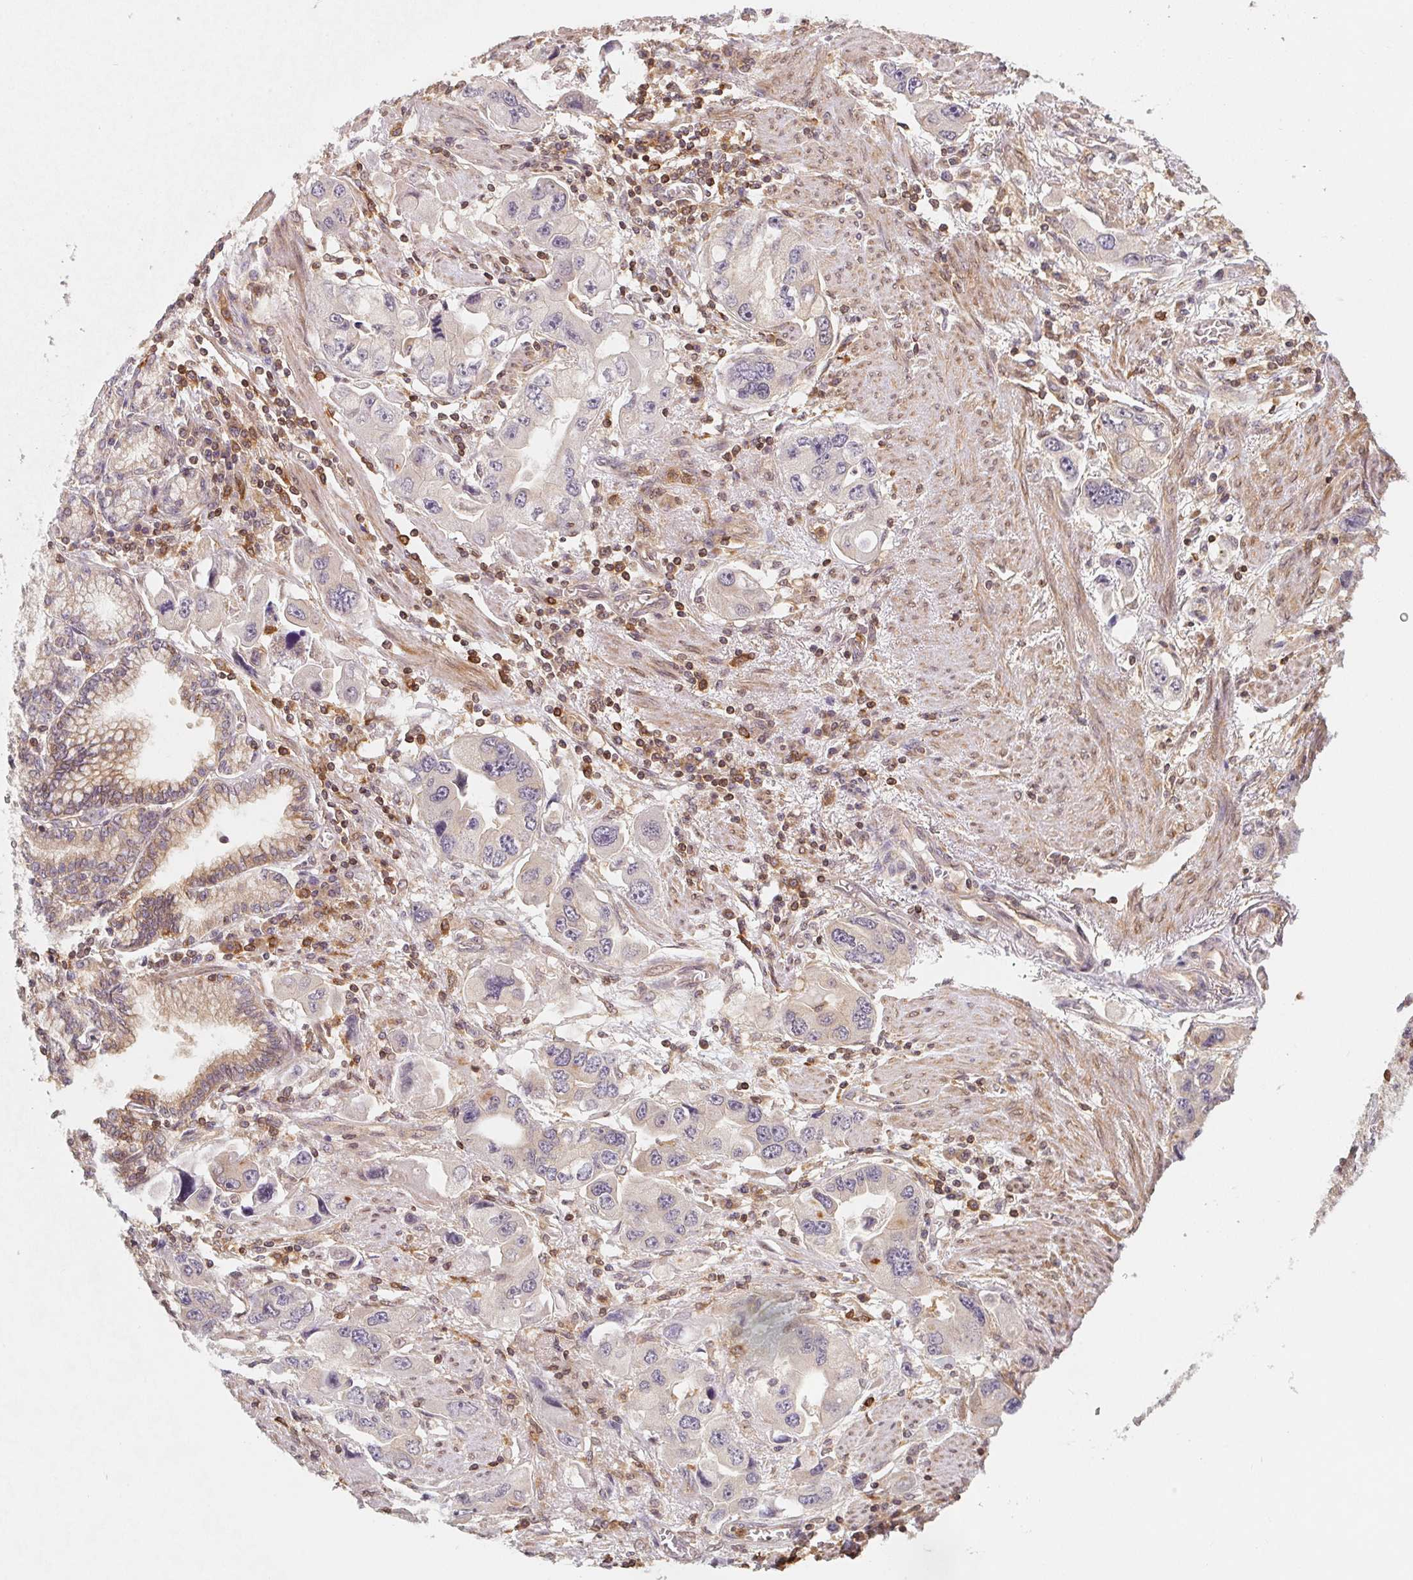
{"staining": {"intensity": "negative", "quantity": "none", "location": "none"}, "tissue": "stomach cancer", "cell_type": "Tumor cells", "image_type": "cancer", "snomed": [{"axis": "morphology", "description": "Adenocarcinoma, NOS"}, {"axis": "topography", "description": "Stomach, lower"}], "caption": "Tumor cells show no significant positivity in stomach cancer (adenocarcinoma).", "gene": "ANKRD13A", "patient": {"sex": "female", "age": 93}}